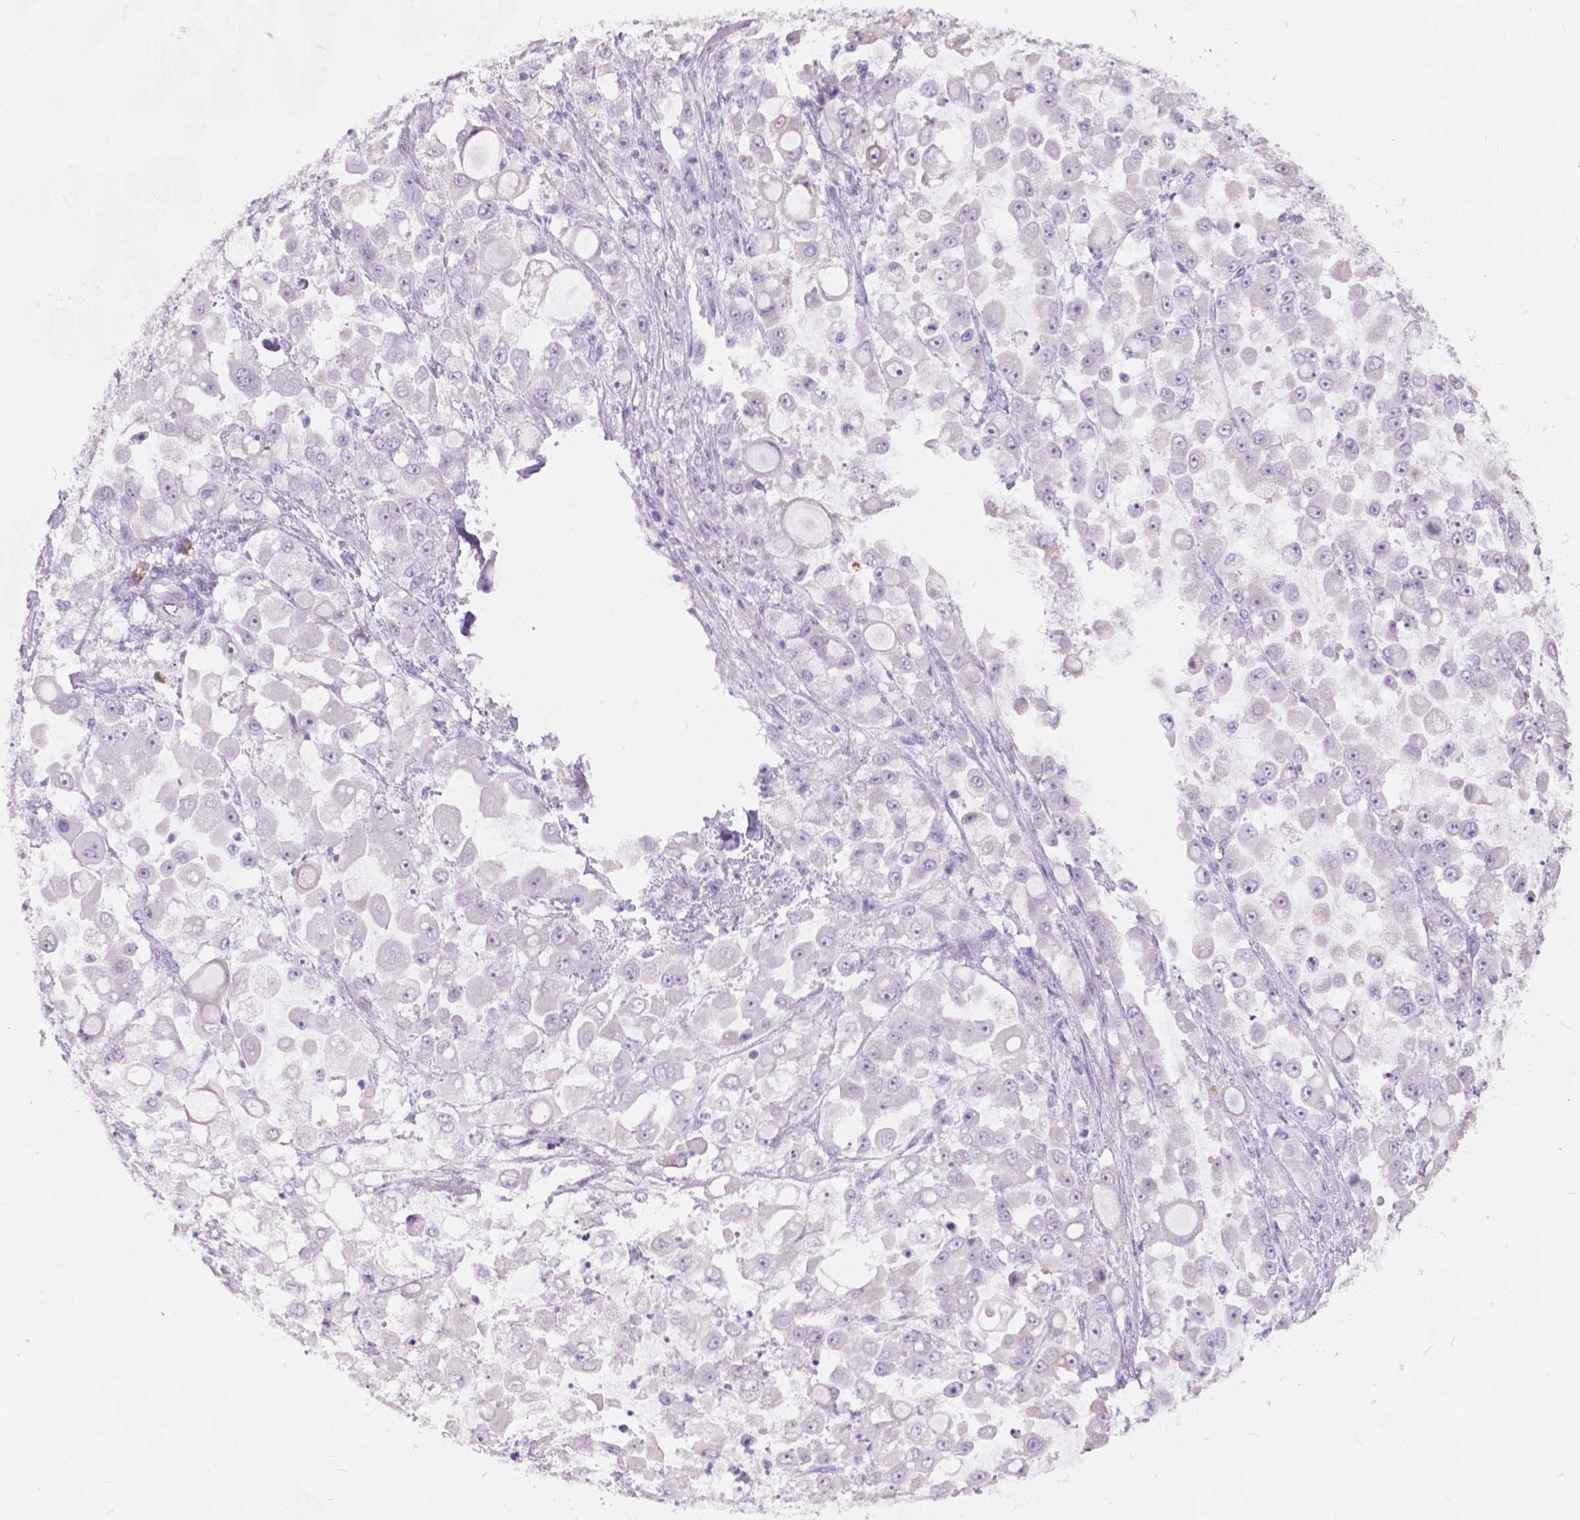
{"staining": {"intensity": "negative", "quantity": "none", "location": "none"}, "tissue": "stomach cancer", "cell_type": "Tumor cells", "image_type": "cancer", "snomed": [{"axis": "morphology", "description": "Adenocarcinoma, NOS"}, {"axis": "topography", "description": "Stomach"}], "caption": "Tumor cells show no significant protein positivity in stomach cancer.", "gene": "FXYD2", "patient": {"sex": "female", "age": 76}}